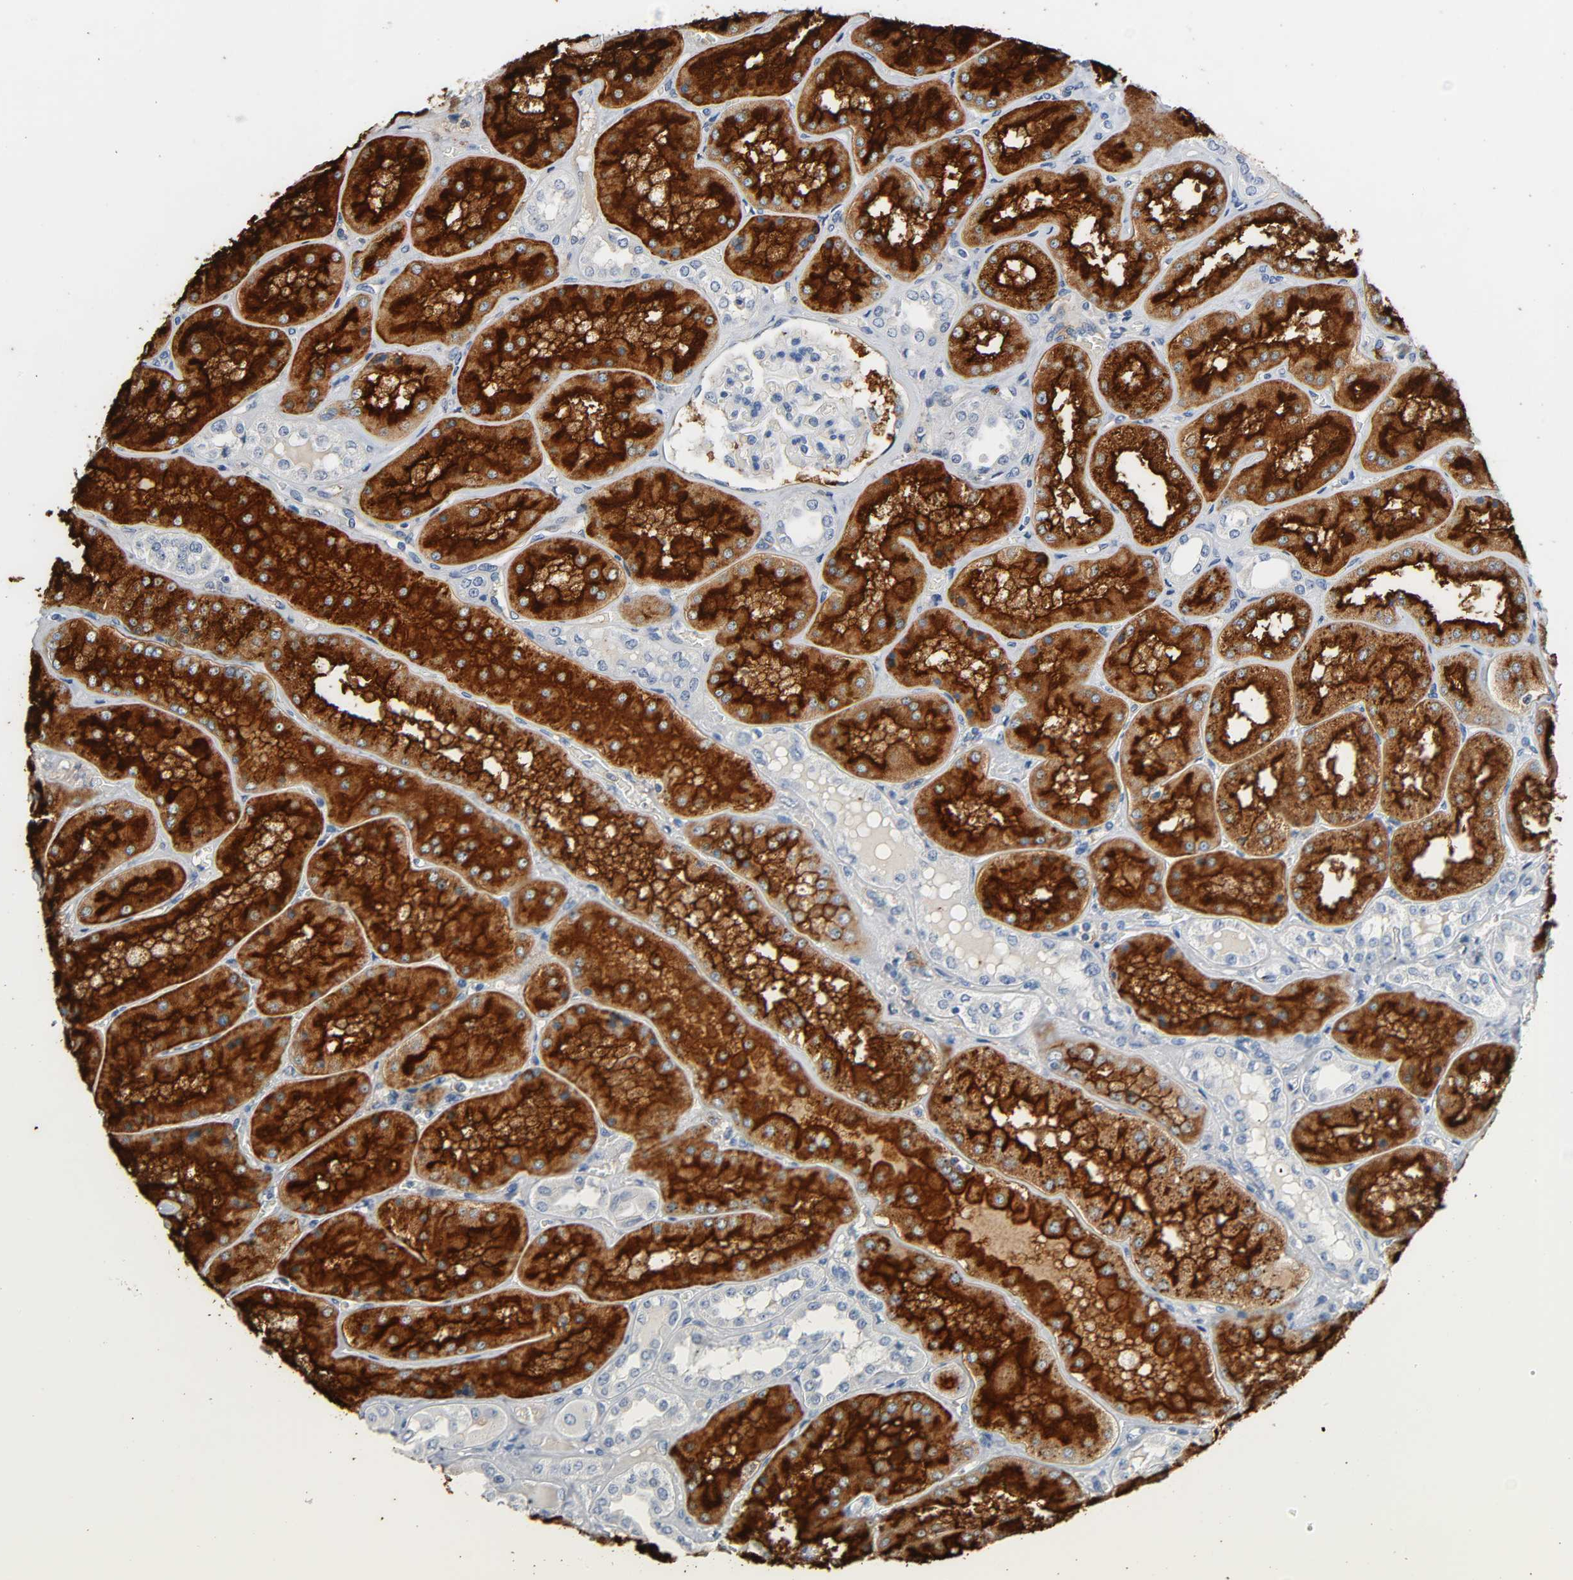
{"staining": {"intensity": "weak", "quantity": "<25%", "location": "cytoplasmic/membranous"}, "tissue": "kidney", "cell_type": "Cells in glomeruli", "image_type": "normal", "snomed": [{"axis": "morphology", "description": "Normal tissue, NOS"}, {"axis": "topography", "description": "Kidney"}], "caption": "Immunohistochemical staining of benign human kidney exhibits no significant expression in cells in glomeruli.", "gene": "ANPEP", "patient": {"sex": "female", "age": 56}}